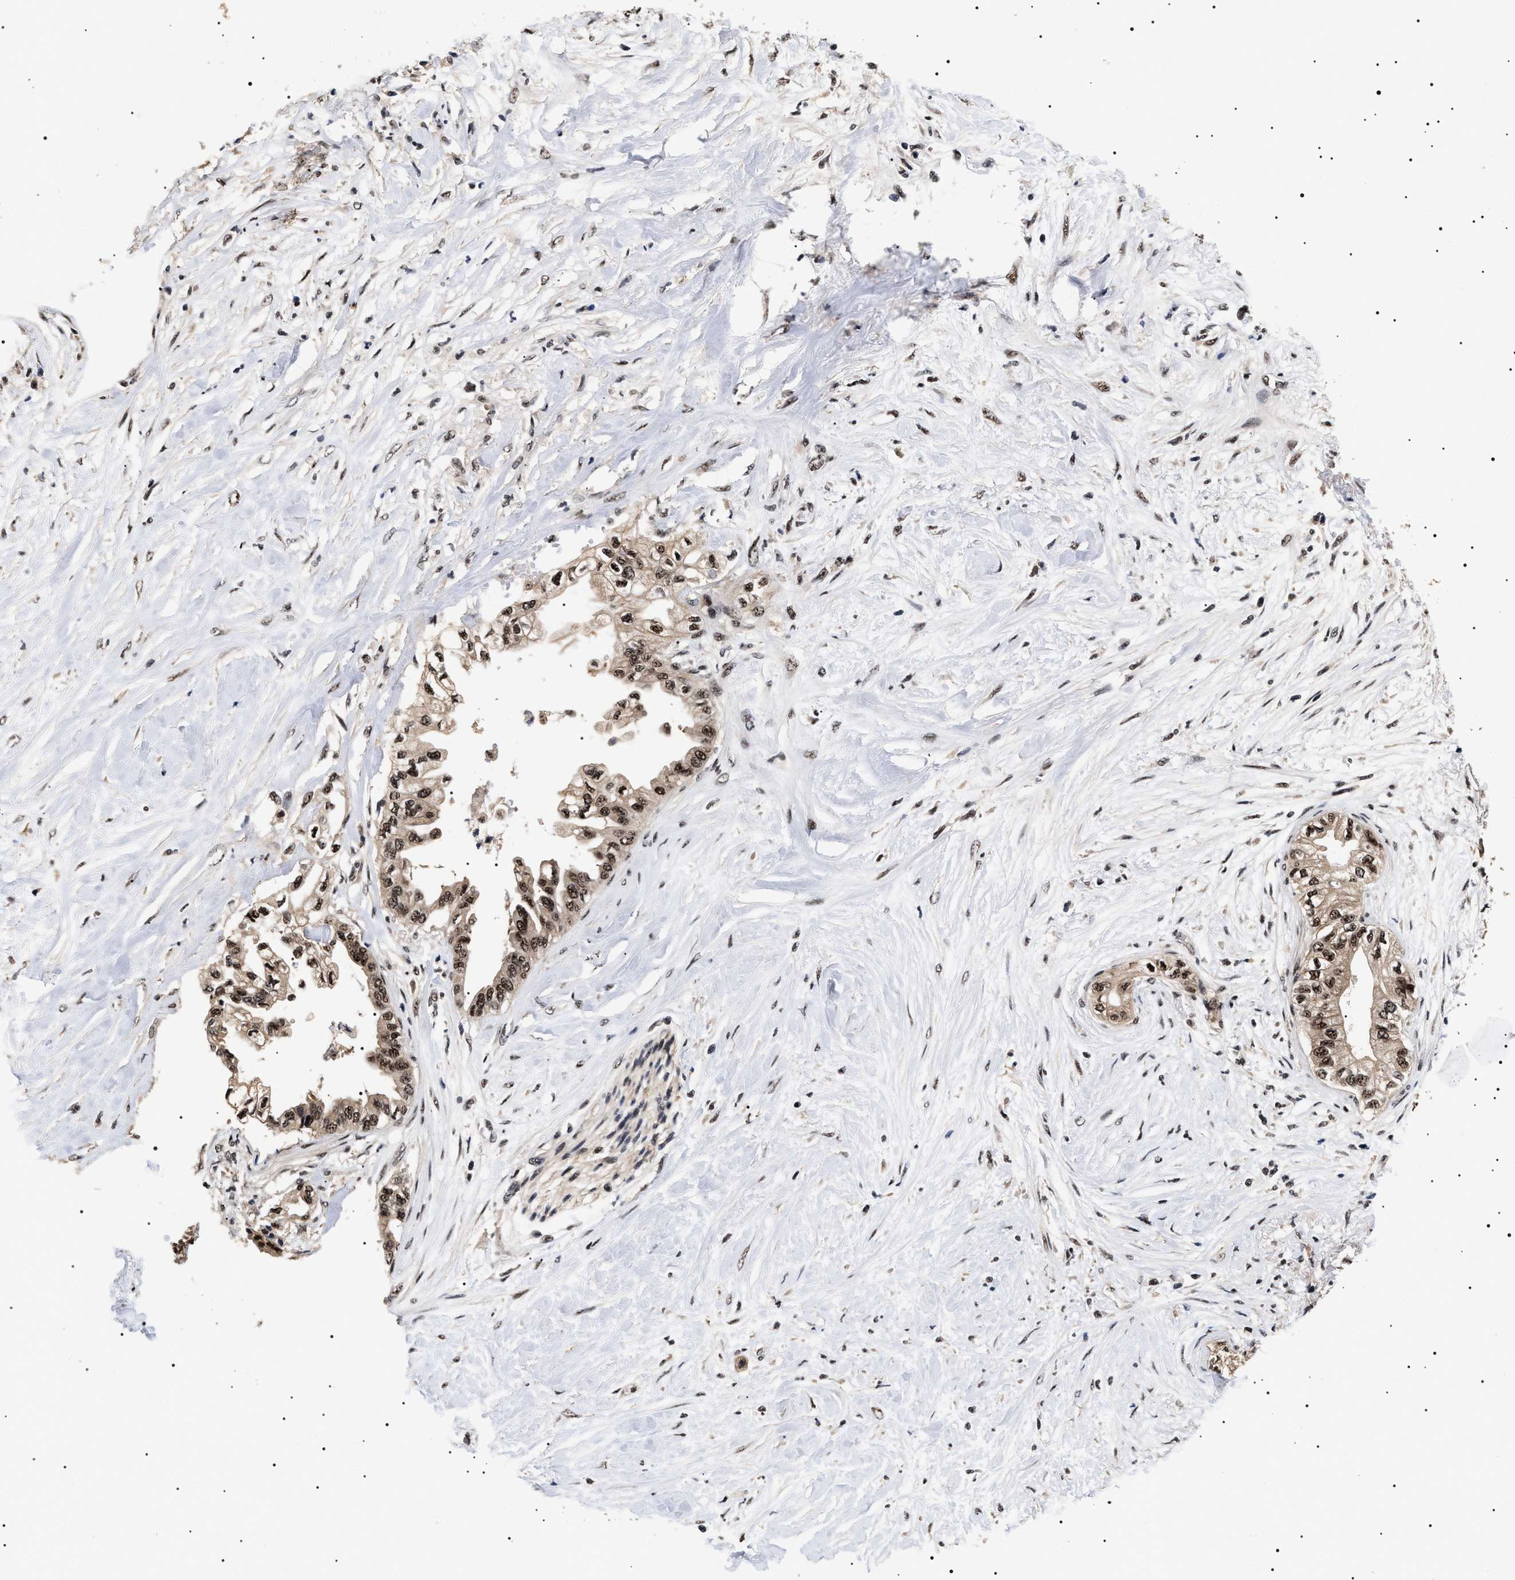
{"staining": {"intensity": "strong", "quantity": ">75%", "location": "nuclear"}, "tissue": "pancreatic cancer", "cell_type": "Tumor cells", "image_type": "cancer", "snomed": [{"axis": "morphology", "description": "Normal tissue, NOS"}, {"axis": "morphology", "description": "Adenocarcinoma, NOS"}, {"axis": "topography", "description": "Pancreas"}, {"axis": "topography", "description": "Duodenum"}], "caption": "Immunohistochemical staining of pancreatic adenocarcinoma exhibits high levels of strong nuclear expression in about >75% of tumor cells.", "gene": "CAAP1", "patient": {"sex": "female", "age": 60}}